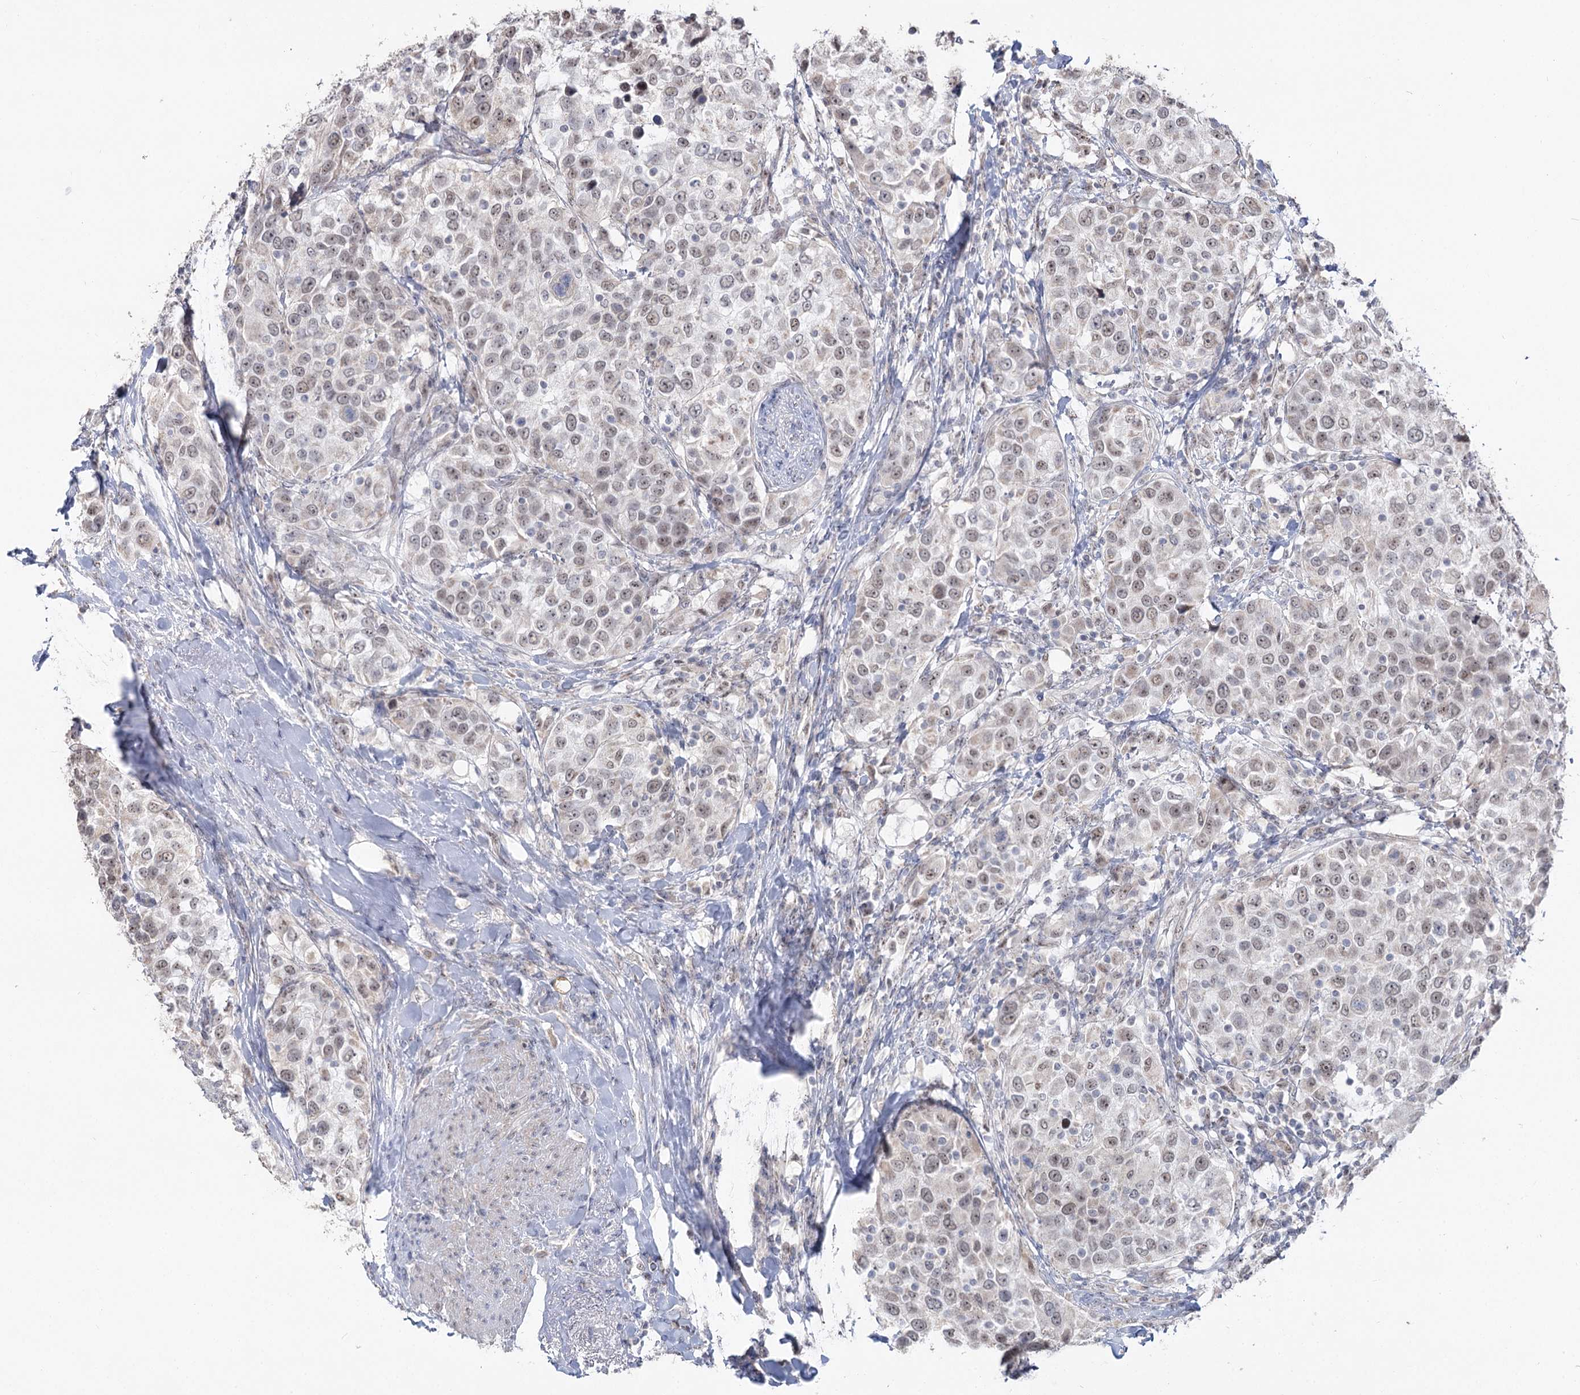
{"staining": {"intensity": "weak", "quantity": "<25%", "location": "cytoplasmic/membranous,nuclear"}, "tissue": "urothelial cancer", "cell_type": "Tumor cells", "image_type": "cancer", "snomed": [{"axis": "morphology", "description": "Urothelial carcinoma, High grade"}, {"axis": "topography", "description": "Urinary bladder"}], "caption": "Immunohistochemical staining of human urothelial cancer exhibits no significant positivity in tumor cells.", "gene": "RUFY4", "patient": {"sex": "female", "age": 80}}